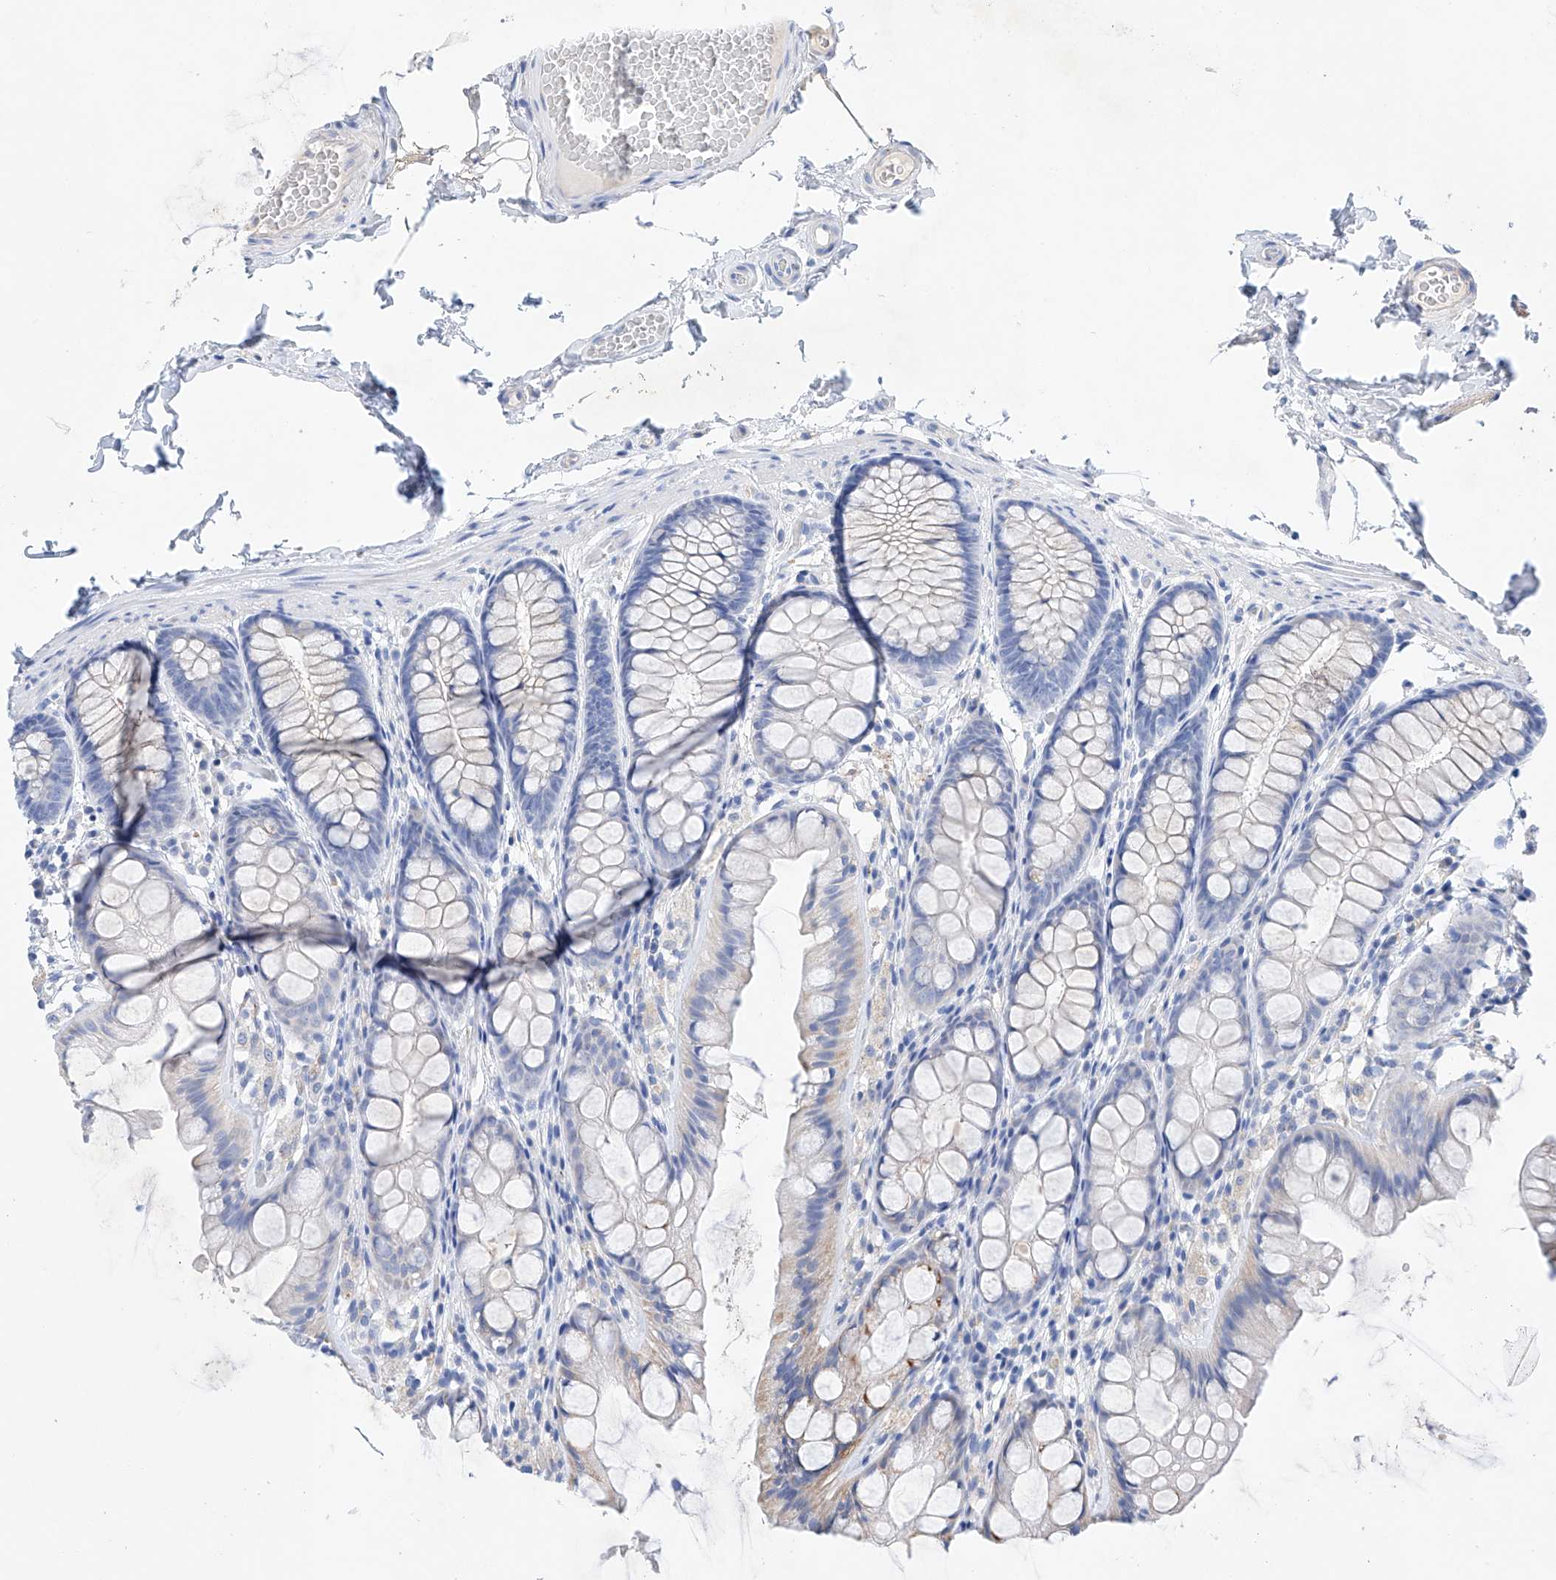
{"staining": {"intensity": "negative", "quantity": "none", "location": "none"}, "tissue": "colon", "cell_type": "Endothelial cells", "image_type": "normal", "snomed": [{"axis": "morphology", "description": "Normal tissue, NOS"}, {"axis": "topography", "description": "Colon"}], "caption": "The IHC image has no significant positivity in endothelial cells of colon. Brightfield microscopy of immunohistochemistry (IHC) stained with DAB (3,3'-diaminobenzidine) (brown) and hematoxylin (blue), captured at high magnification.", "gene": "LURAP1", "patient": {"sex": "male", "age": 47}}